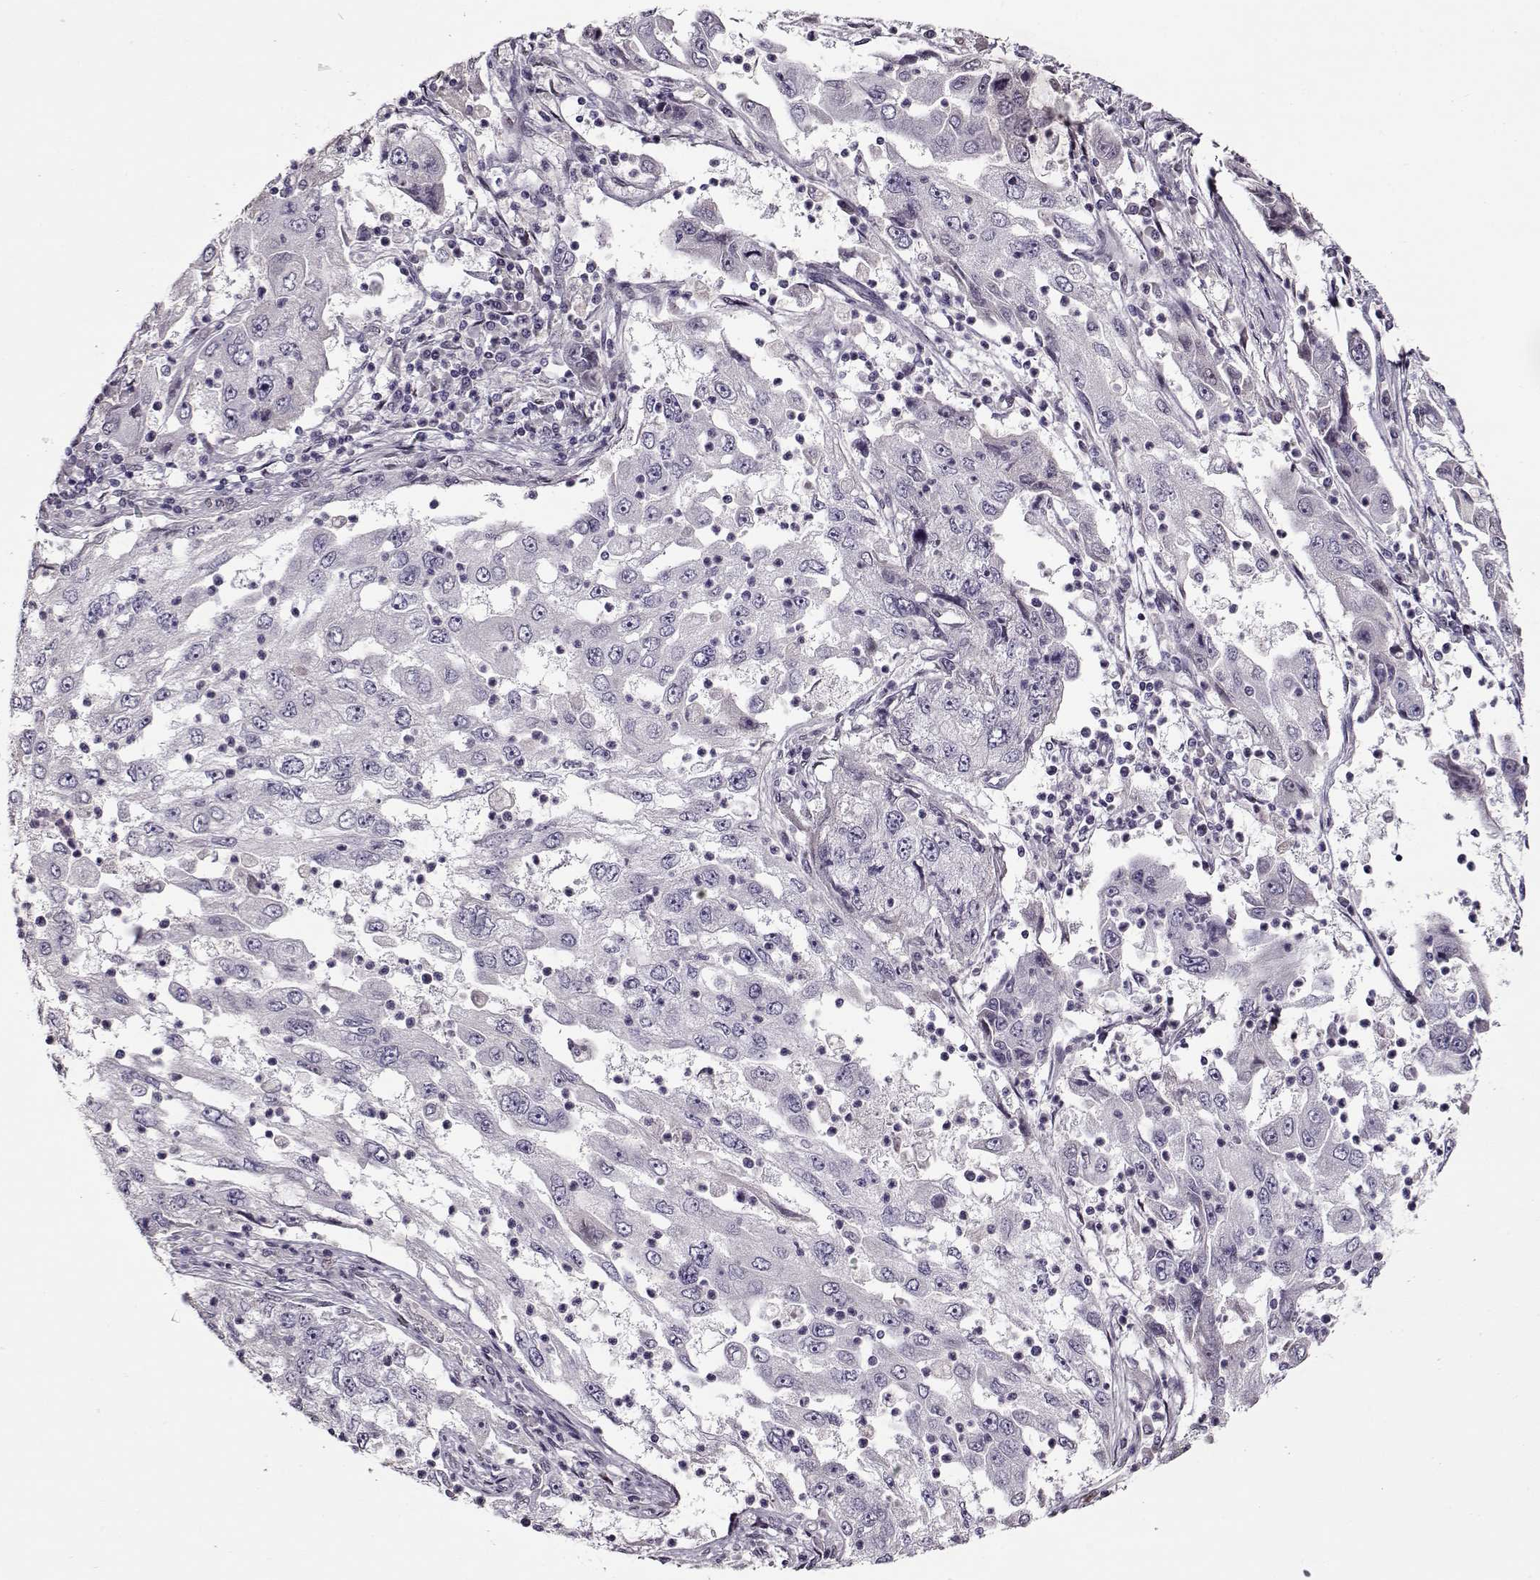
{"staining": {"intensity": "negative", "quantity": "none", "location": "none"}, "tissue": "cervical cancer", "cell_type": "Tumor cells", "image_type": "cancer", "snomed": [{"axis": "morphology", "description": "Squamous cell carcinoma, NOS"}, {"axis": "topography", "description": "Cervix"}], "caption": "This is an immunohistochemistry photomicrograph of human squamous cell carcinoma (cervical). There is no staining in tumor cells.", "gene": "PRMT8", "patient": {"sex": "female", "age": 36}}